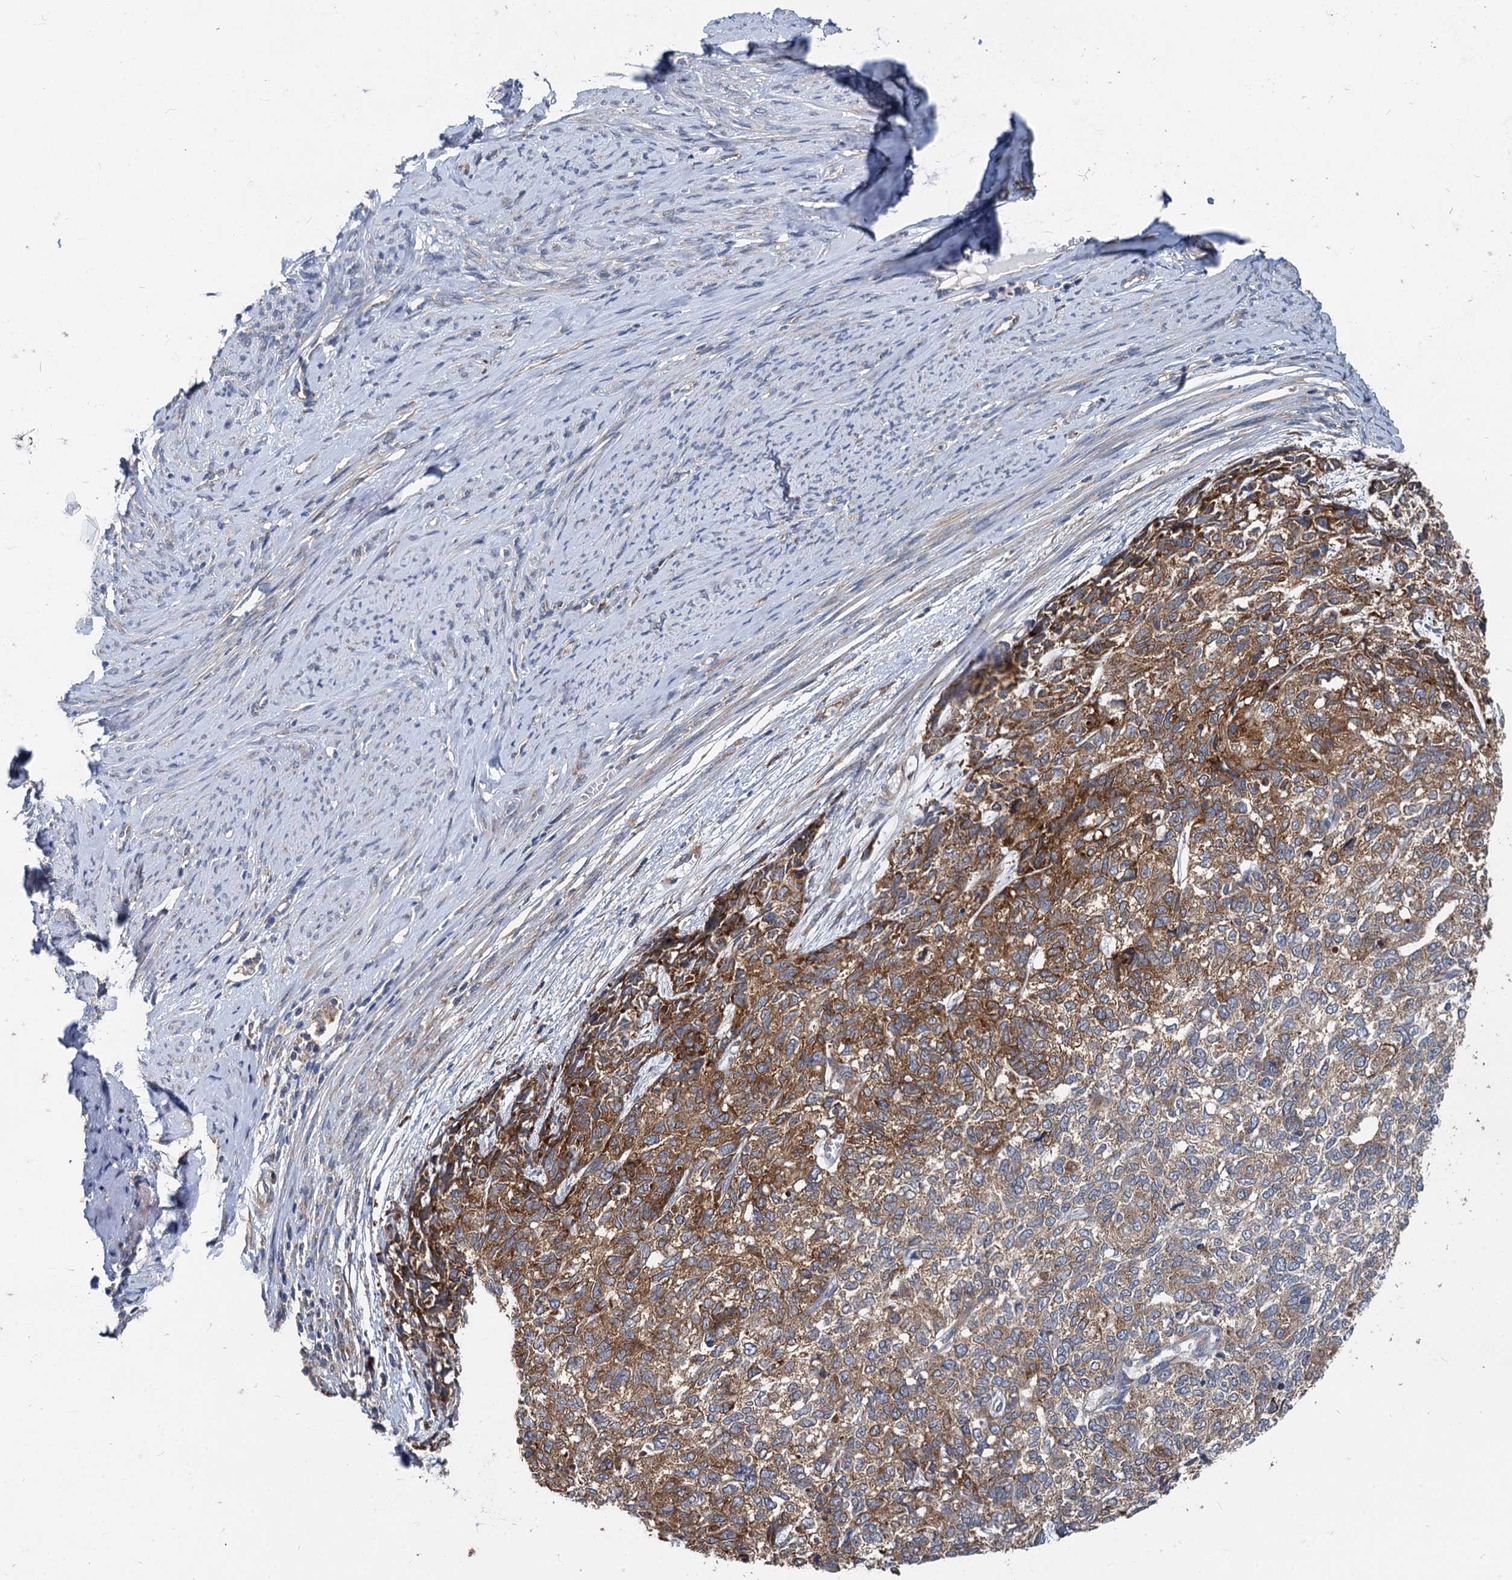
{"staining": {"intensity": "moderate", "quantity": ">75%", "location": "cytoplasmic/membranous"}, "tissue": "cervical cancer", "cell_type": "Tumor cells", "image_type": "cancer", "snomed": [{"axis": "morphology", "description": "Squamous cell carcinoma, NOS"}, {"axis": "topography", "description": "Cervix"}], "caption": "This histopathology image displays cervical cancer (squamous cell carcinoma) stained with IHC to label a protein in brown. The cytoplasmic/membranous of tumor cells show moderate positivity for the protein. Nuclei are counter-stained blue.", "gene": "EIF2B2", "patient": {"sex": "female", "age": 63}}